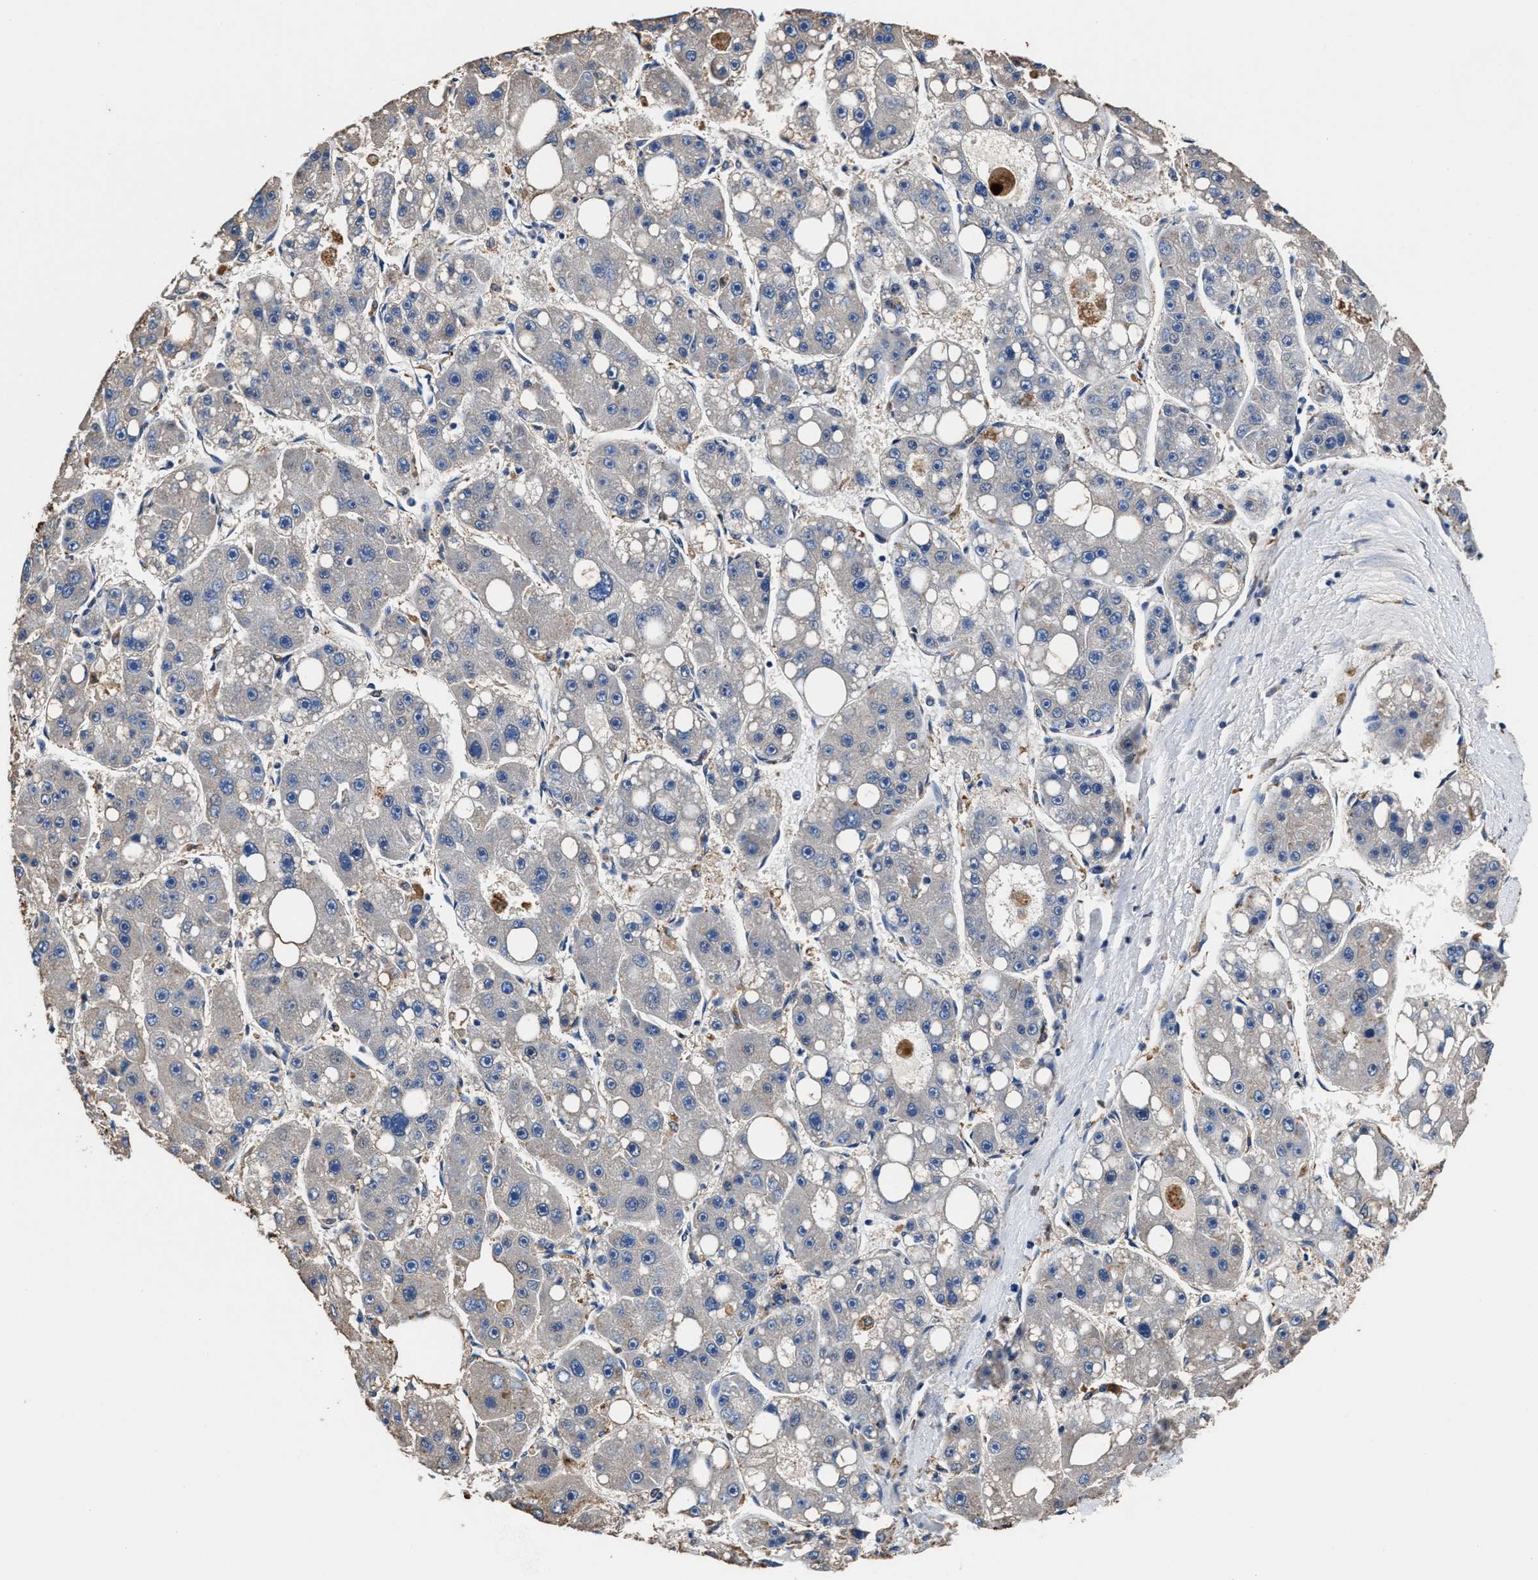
{"staining": {"intensity": "negative", "quantity": "none", "location": "none"}, "tissue": "liver cancer", "cell_type": "Tumor cells", "image_type": "cancer", "snomed": [{"axis": "morphology", "description": "Carcinoma, Hepatocellular, NOS"}, {"axis": "topography", "description": "Liver"}], "caption": "Immunohistochemical staining of human hepatocellular carcinoma (liver) displays no significant staining in tumor cells.", "gene": "PPP1R9B", "patient": {"sex": "female", "age": 61}}